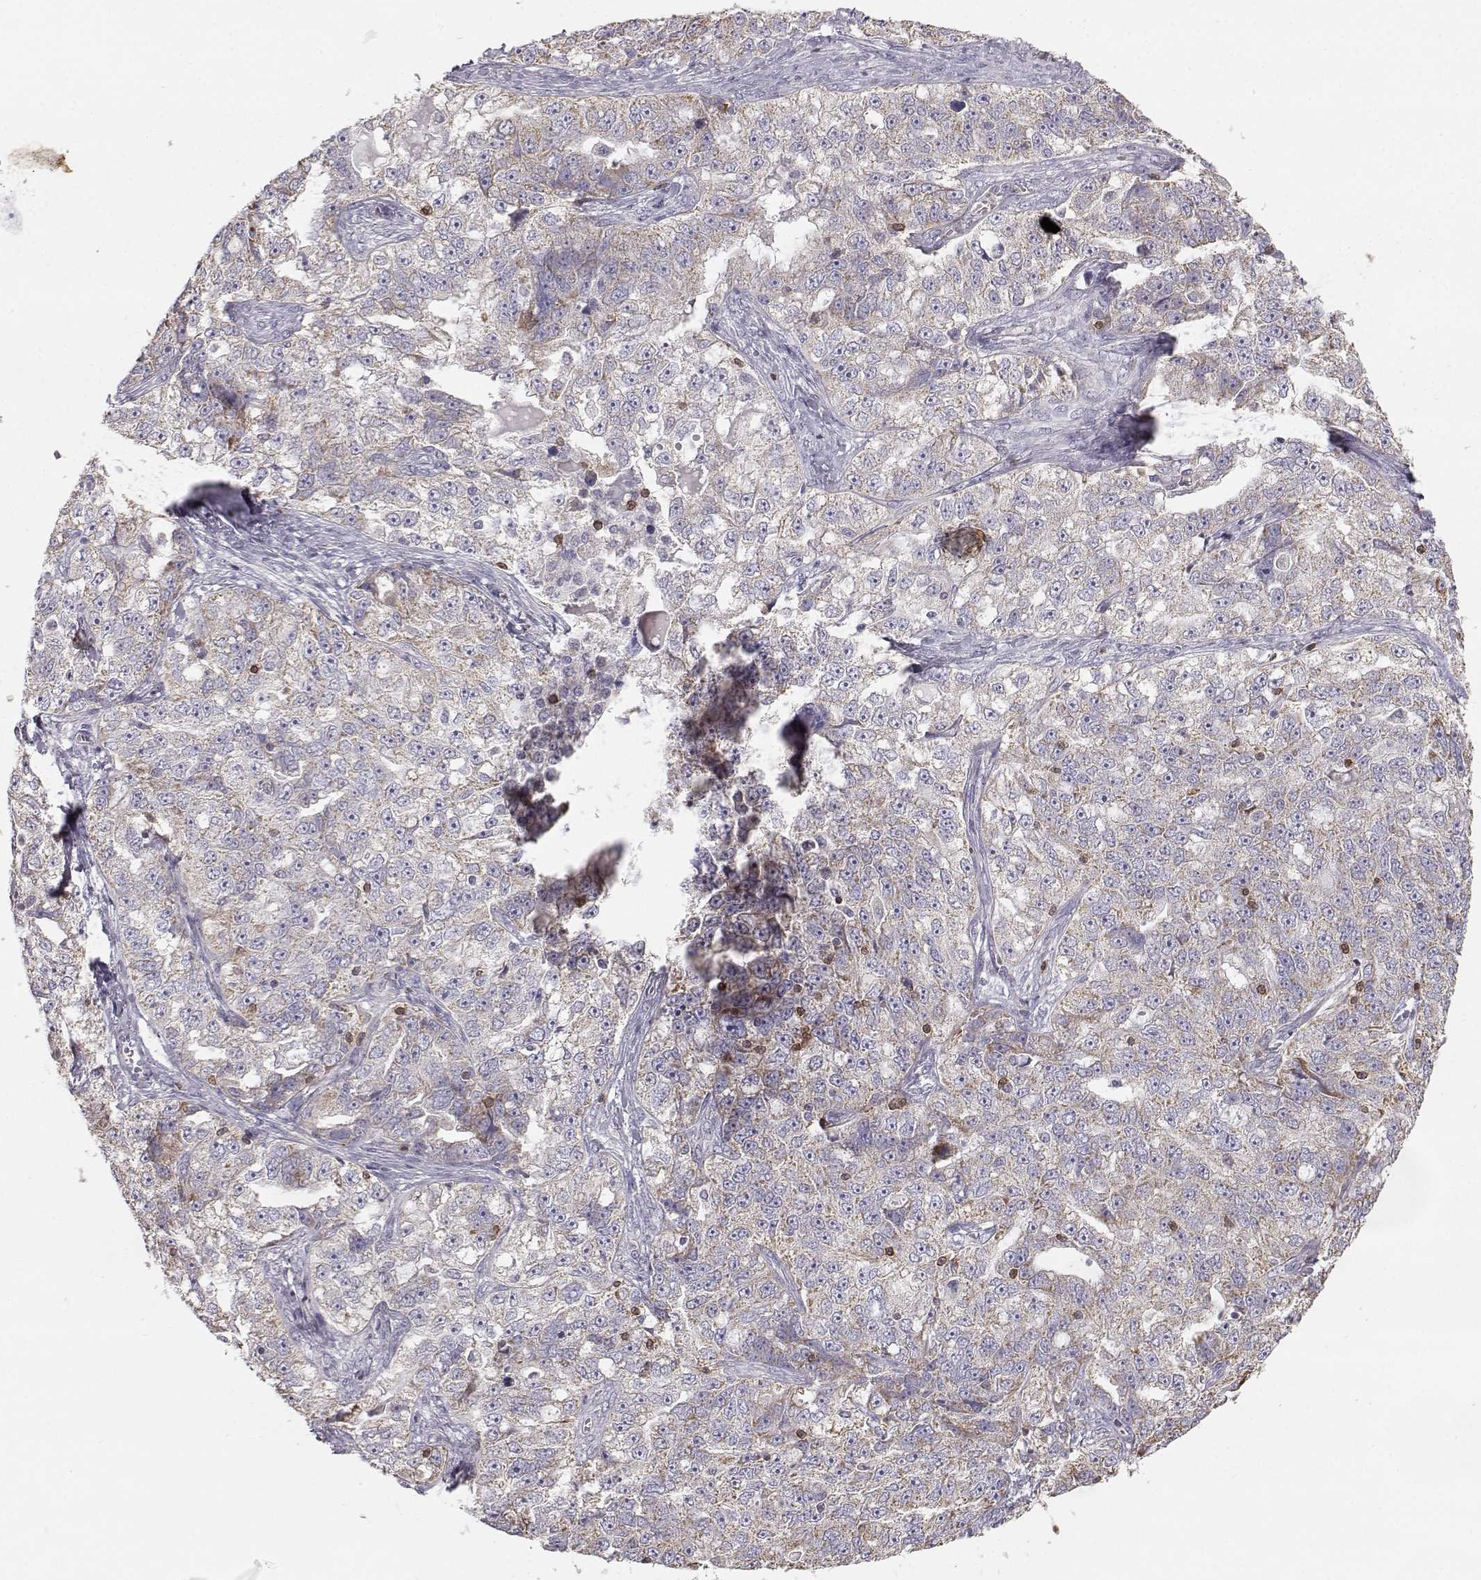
{"staining": {"intensity": "weak", "quantity": ">75%", "location": "cytoplasmic/membranous"}, "tissue": "ovarian cancer", "cell_type": "Tumor cells", "image_type": "cancer", "snomed": [{"axis": "morphology", "description": "Cystadenocarcinoma, serous, NOS"}, {"axis": "topography", "description": "Ovary"}], "caption": "A brown stain labels weak cytoplasmic/membranous staining of a protein in human ovarian cancer (serous cystadenocarcinoma) tumor cells.", "gene": "GRAP2", "patient": {"sex": "female", "age": 51}}